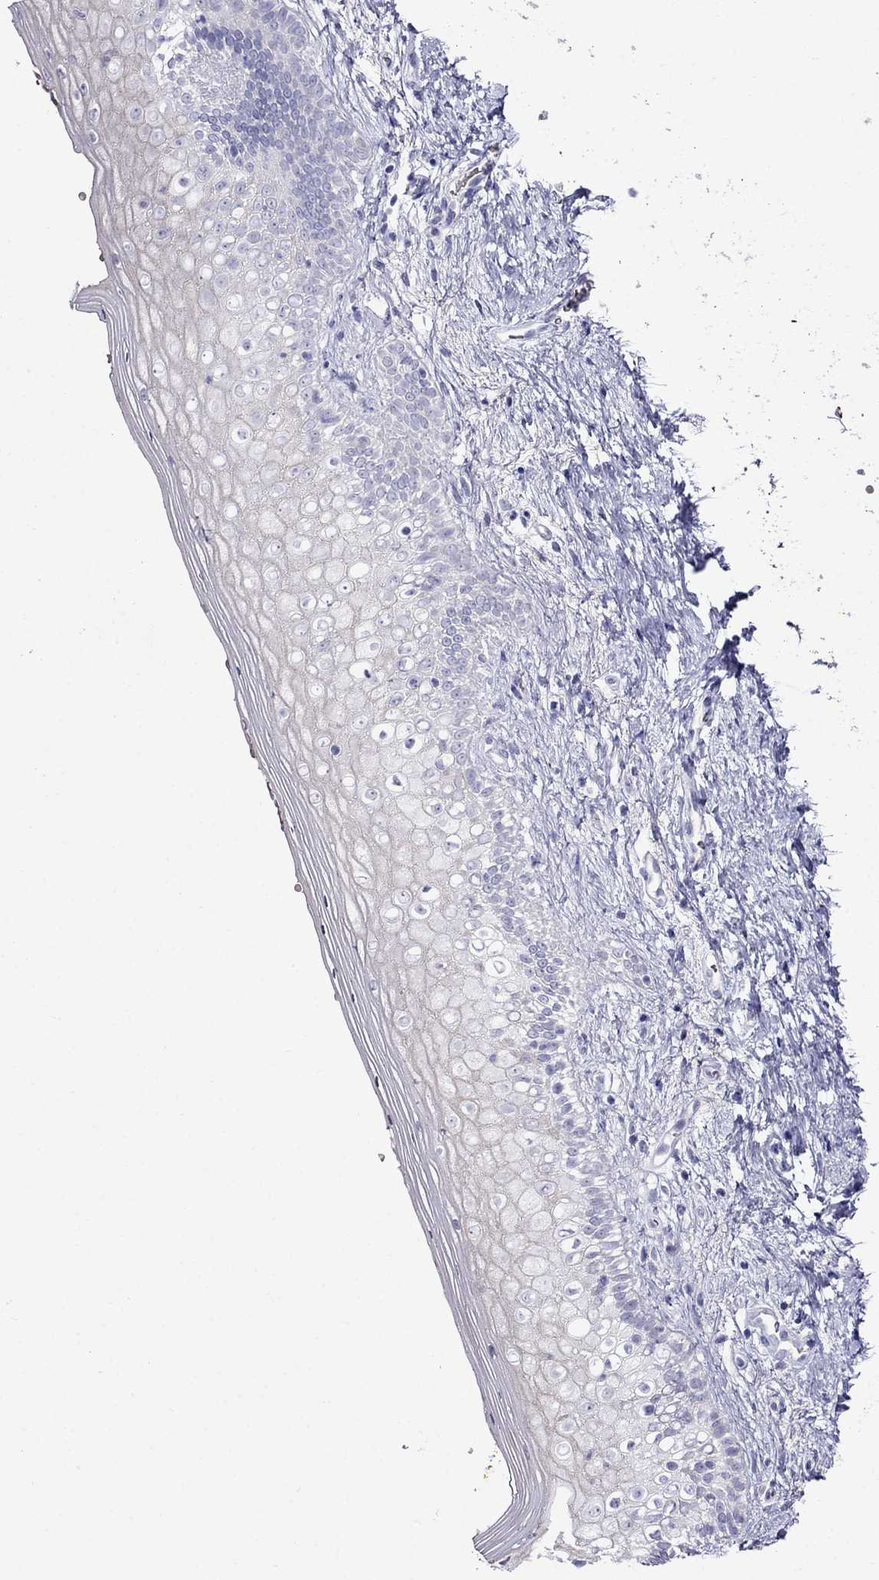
{"staining": {"intensity": "negative", "quantity": "none", "location": "none"}, "tissue": "vagina", "cell_type": "Squamous epithelial cells", "image_type": "normal", "snomed": [{"axis": "morphology", "description": "Normal tissue, NOS"}, {"axis": "topography", "description": "Vagina"}], "caption": "The photomicrograph reveals no significant positivity in squamous epithelial cells of vagina.", "gene": "MGP", "patient": {"sex": "female", "age": 47}}